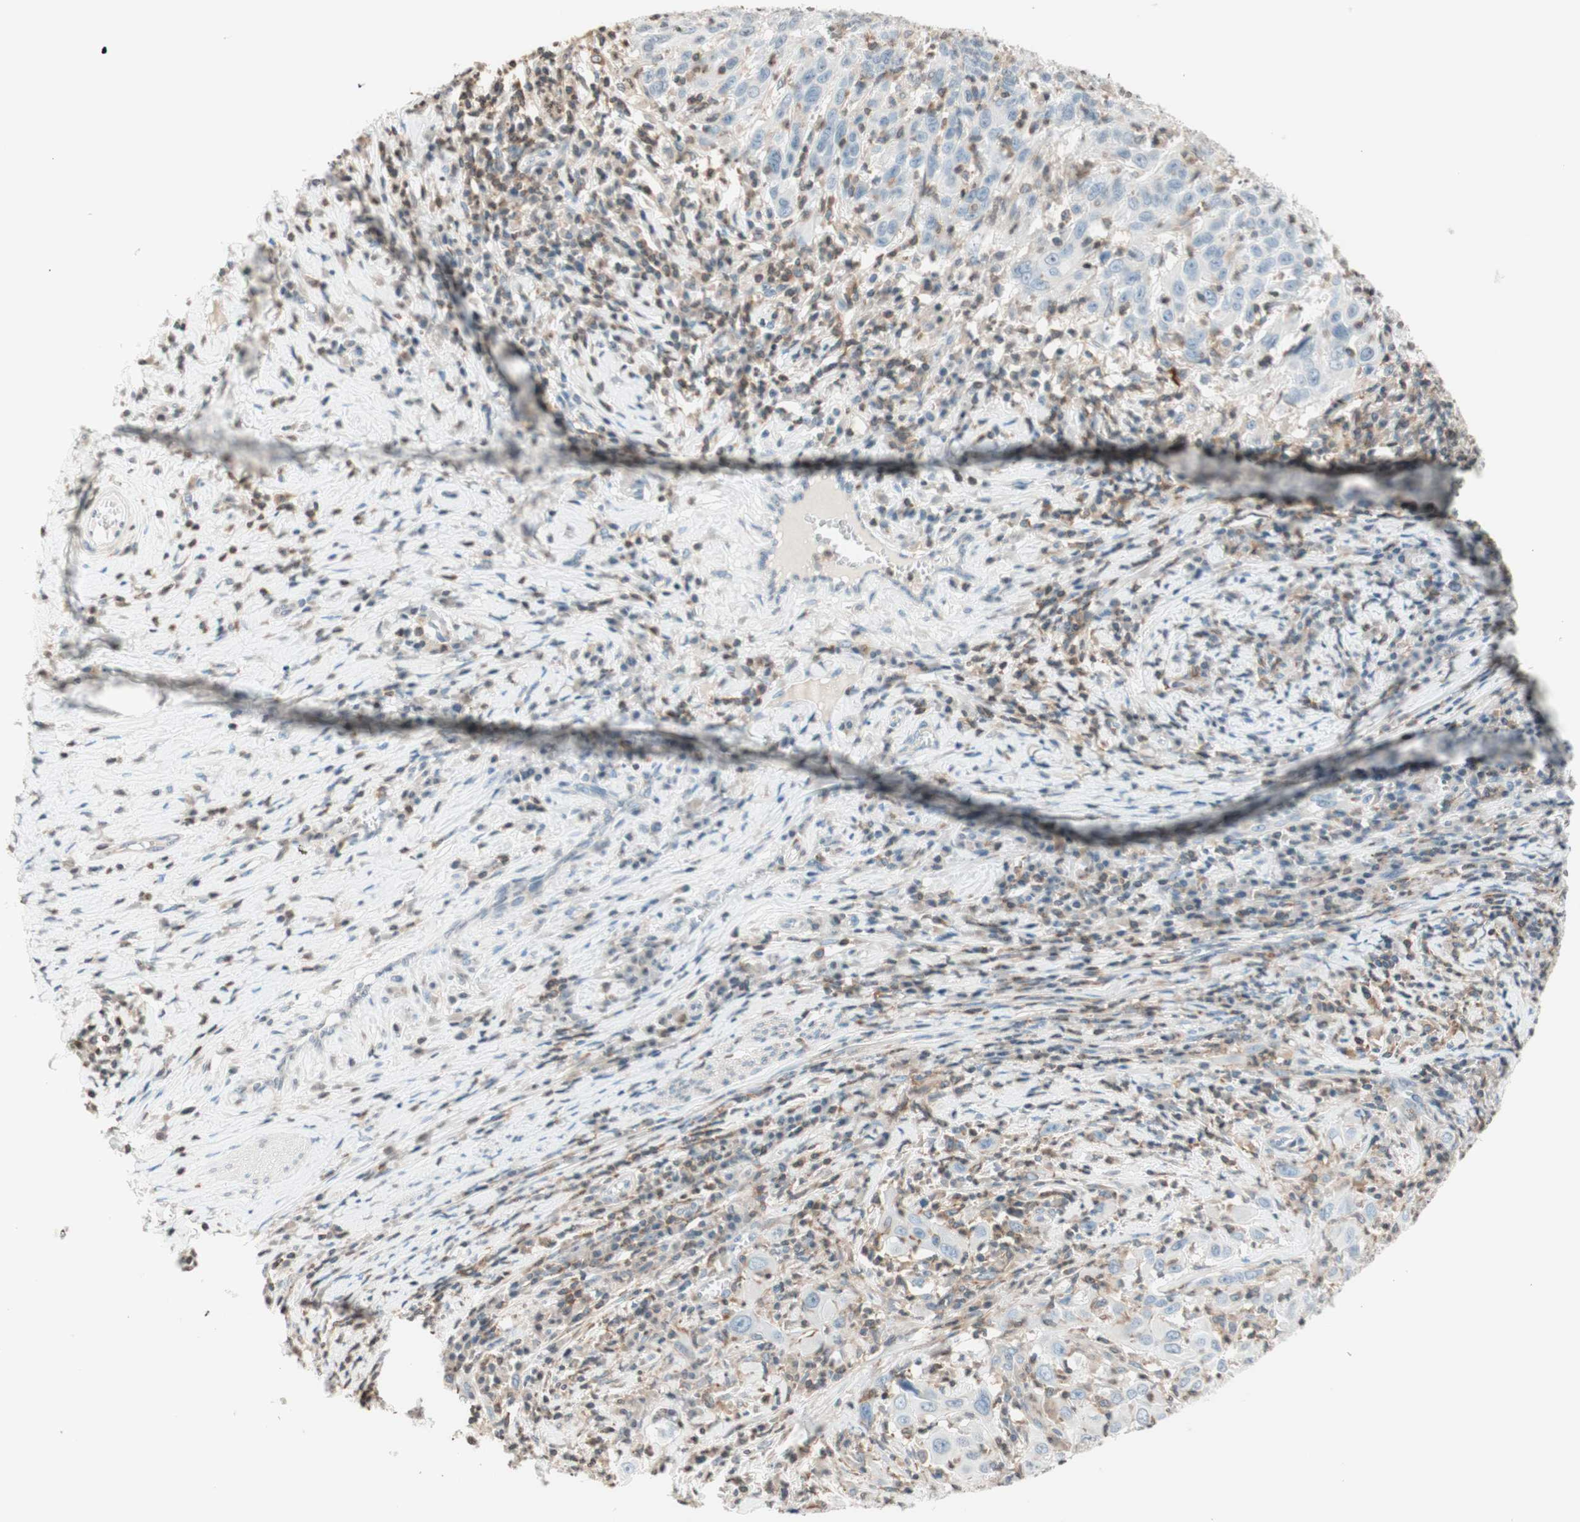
{"staining": {"intensity": "negative", "quantity": "none", "location": "none"}, "tissue": "cervical cancer", "cell_type": "Tumor cells", "image_type": "cancer", "snomed": [{"axis": "morphology", "description": "Squamous cell carcinoma, NOS"}, {"axis": "topography", "description": "Cervix"}], "caption": "Tumor cells are negative for protein expression in human cervical squamous cell carcinoma.", "gene": "WIPF1", "patient": {"sex": "female", "age": 46}}